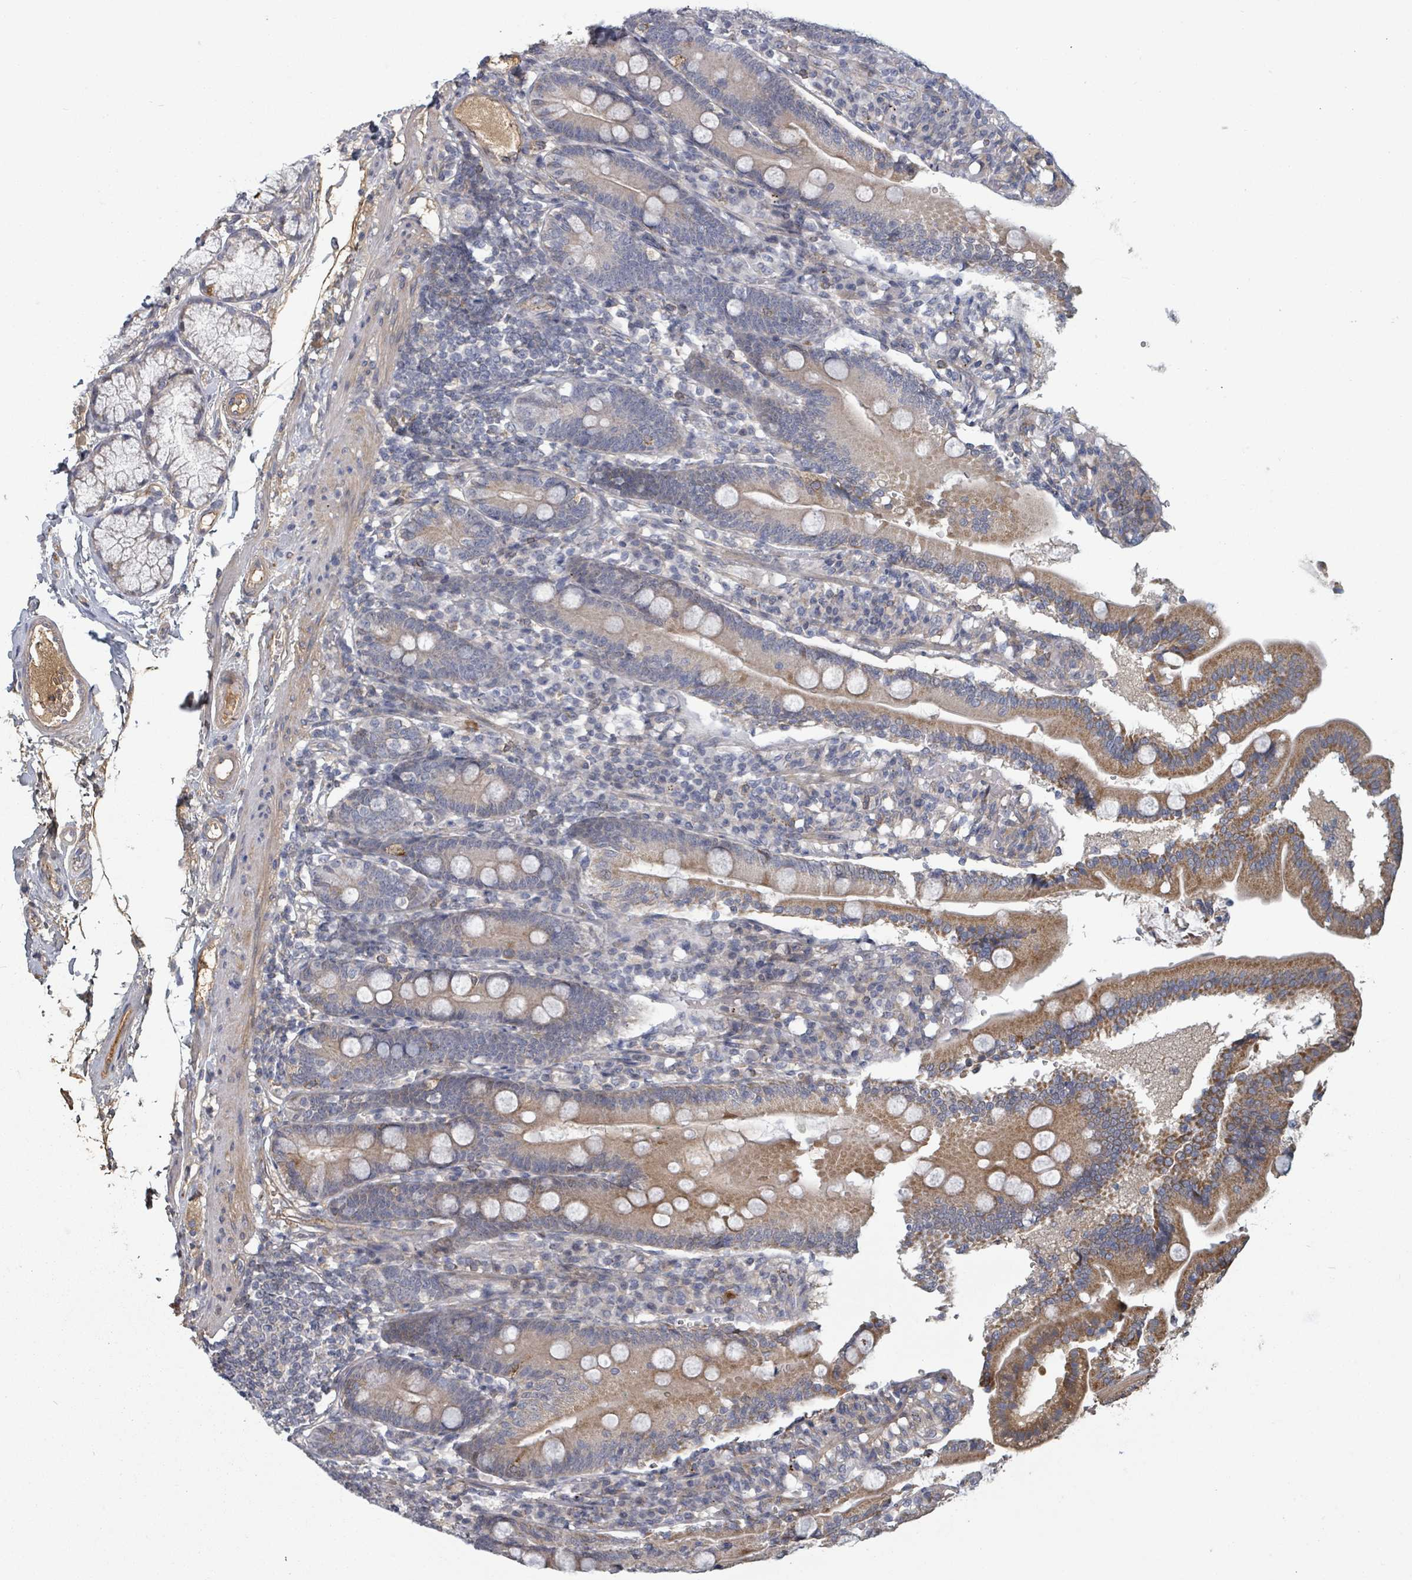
{"staining": {"intensity": "moderate", "quantity": ">75%", "location": "cytoplasmic/membranous"}, "tissue": "duodenum", "cell_type": "Glandular cells", "image_type": "normal", "snomed": [{"axis": "morphology", "description": "Normal tissue, NOS"}, {"axis": "topography", "description": "Duodenum"}], "caption": "Glandular cells demonstrate medium levels of moderate cytoplasmic/membranous staining in approximately >75% of cells in normal human duodenum. The staining was performed using DAB (3,3'-diaminobenzidine), with brown indicating positive protein expression. Nuclei are stained blue with hematoxylin.", "gene": "GABBR1", "patient": {"sex": "female", "age": 67}}